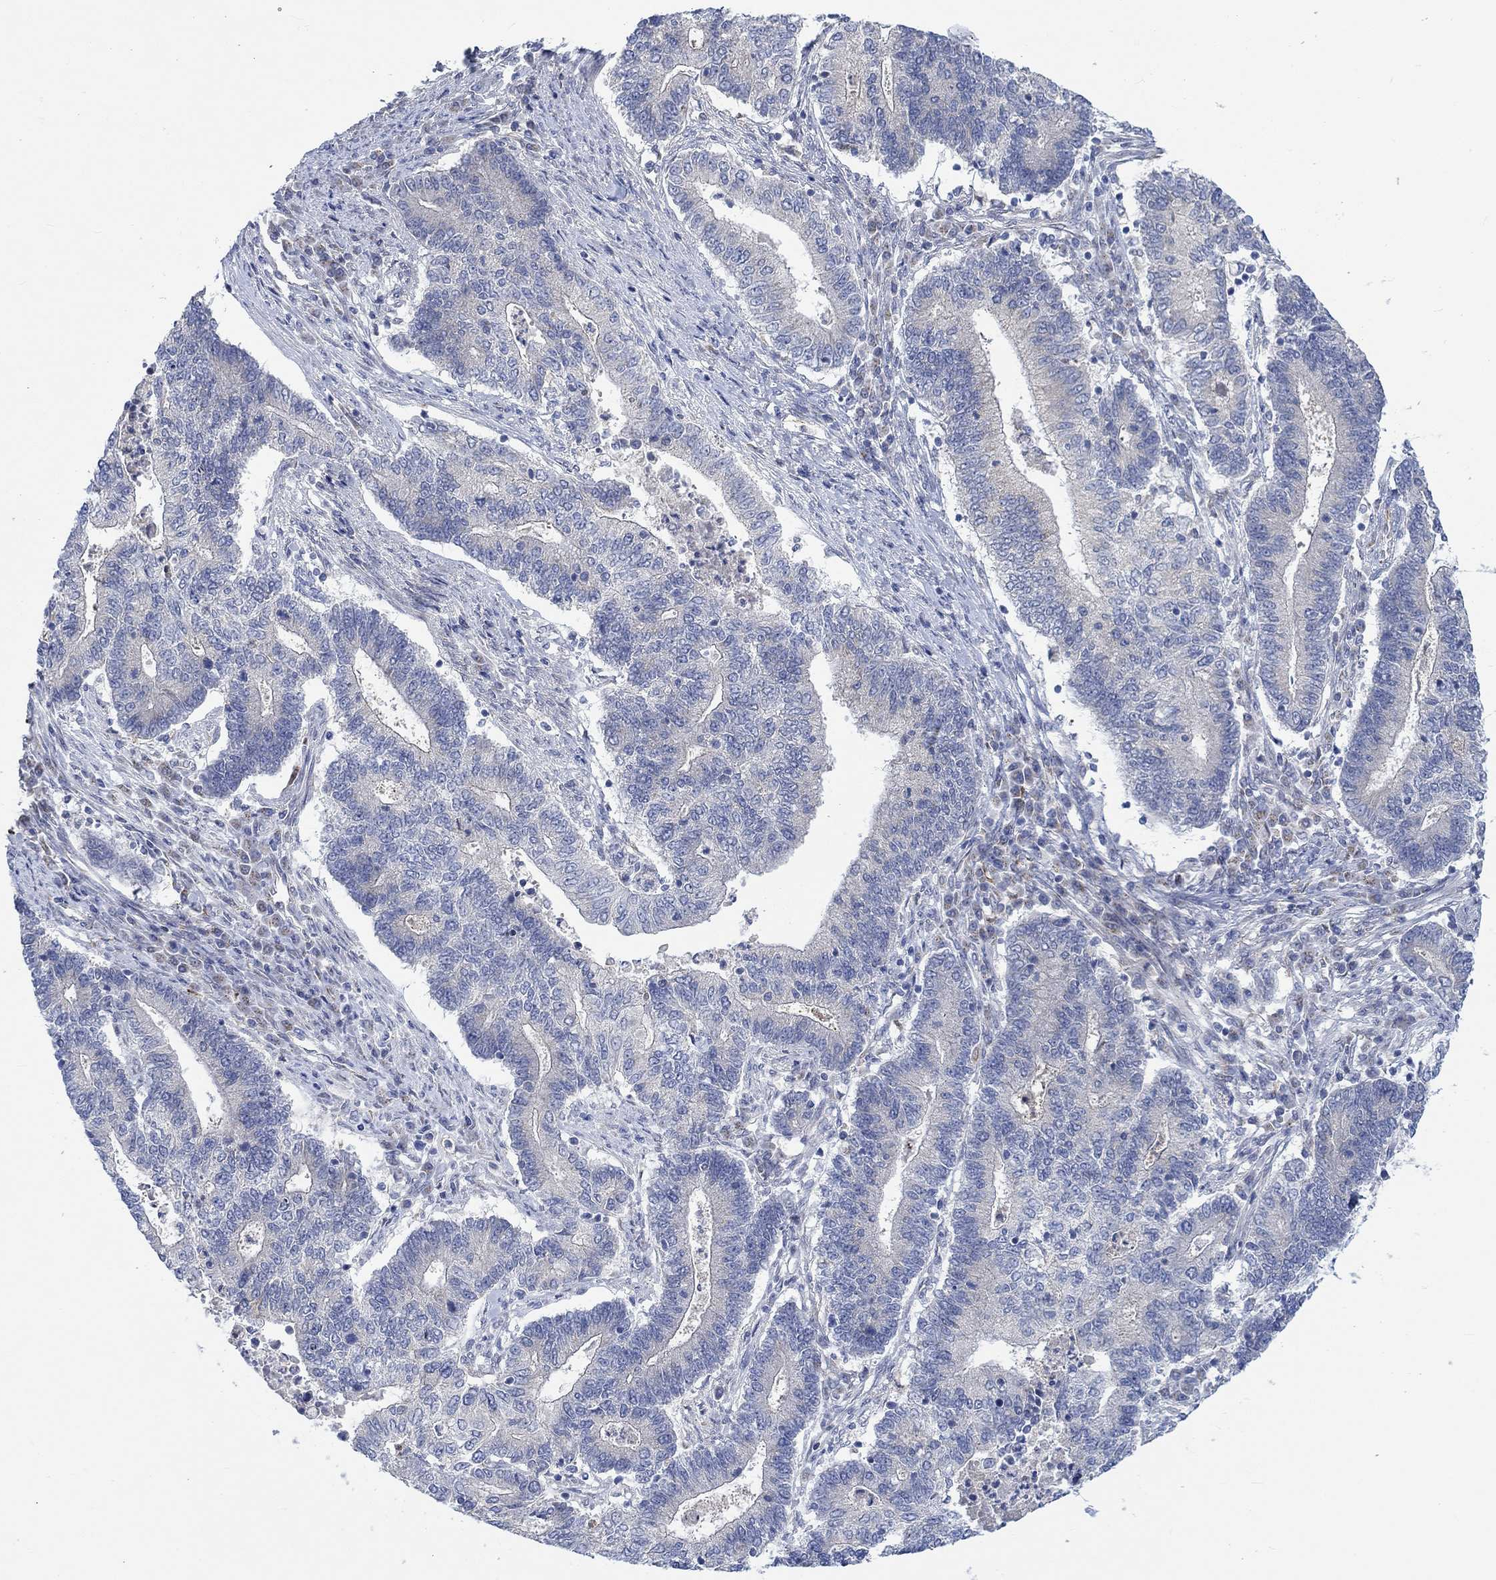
{"staining": {"intensity": "negative", "quantity": "none", "location": "none"}, "tissue": "endometrial cancer", "cell_type": "Tumor cells", "image_type": "cancer", "snomed": [{"axis": "morphology", "description": "Adenocarcinoma, NOS"}, {"axis": "topography", "description": "Uterus"}, {"axis": "topography", "description": "Endometrium"}], "caption": "Histopathology image shows no protein positivity in tumor cells of adenocarcinoma (endometrial) tissue. (DAB immunohistochemistry (IHC), high magnification).", "gene": "CAMK1D", "patient": {"sex": "female", "age": 54}}